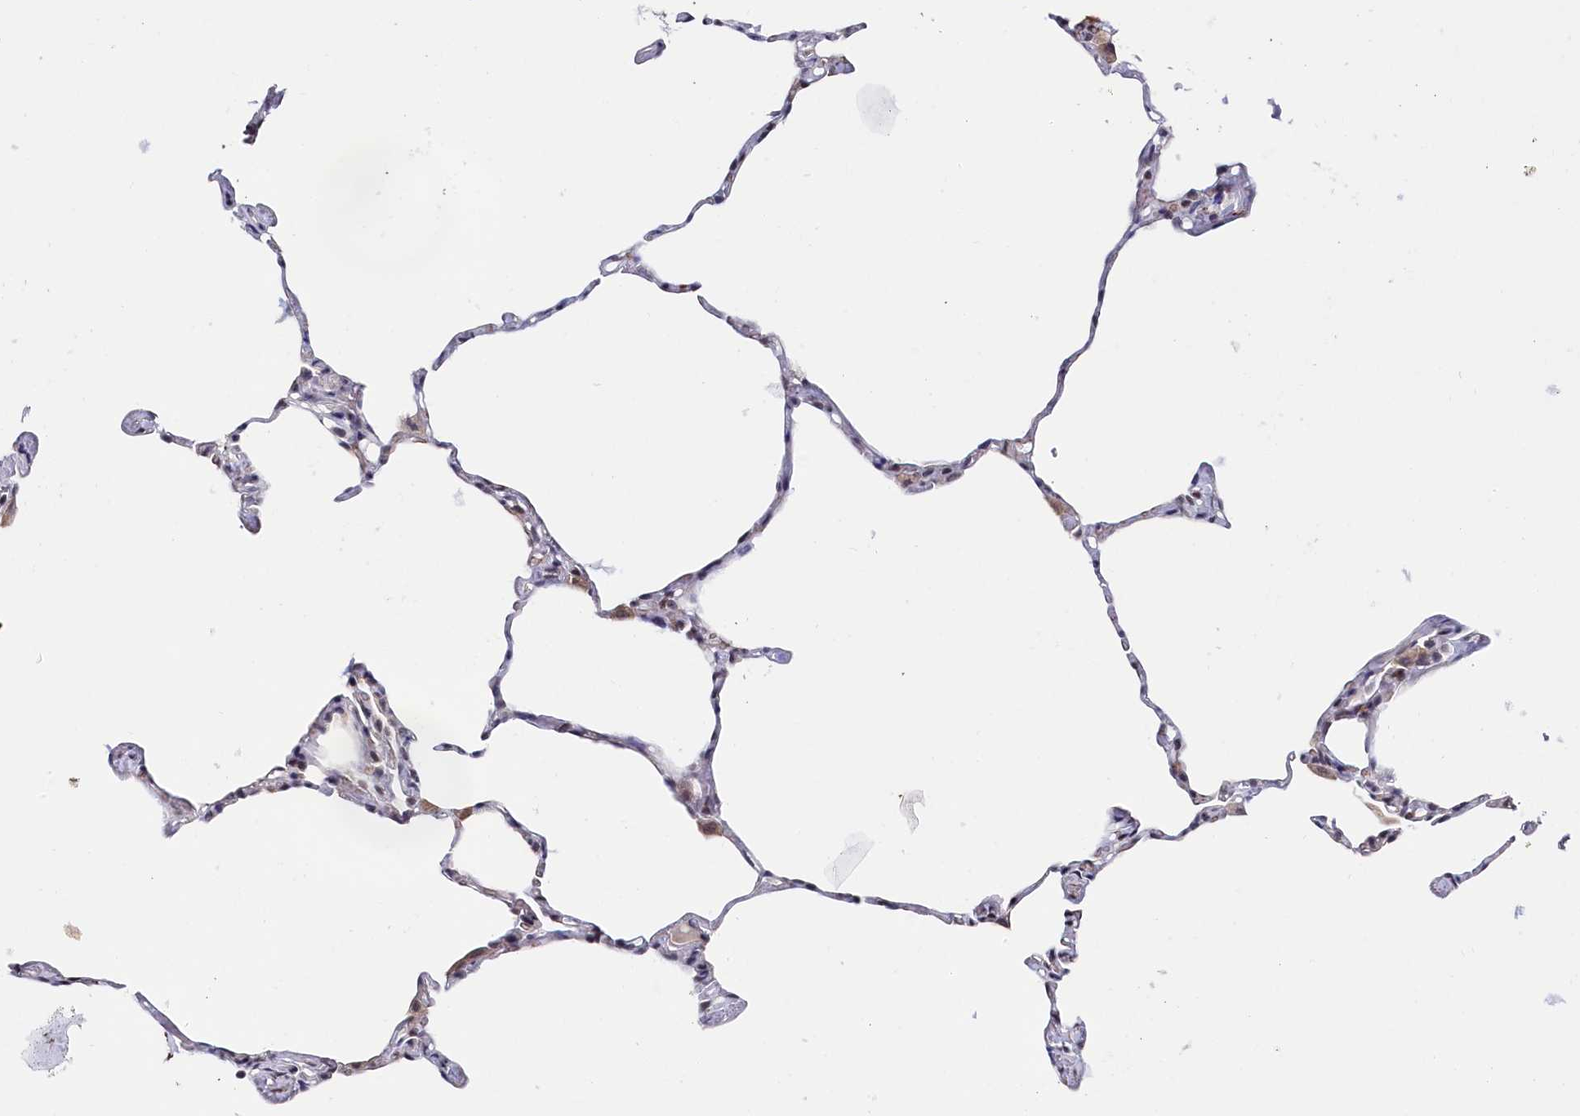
{"staining": {"intensity": "weak", "quantity": "<25%", "location": "cytoplasmic/membranous"}, "tissue": "lung", "cell_type": "Alveolar cells", "image_type": "normal", "snomed": [{"axis": "morphology", "description": "Normal tissue, NOS"}, {"axis": "topography", "description": "Lung"}], "caption": "The immunohistochemistry photomicrograph has no significant positivity in alveolar cells of lung.", "gene": "TIGD4", "patient": {"sex": "male", "age": 65}}